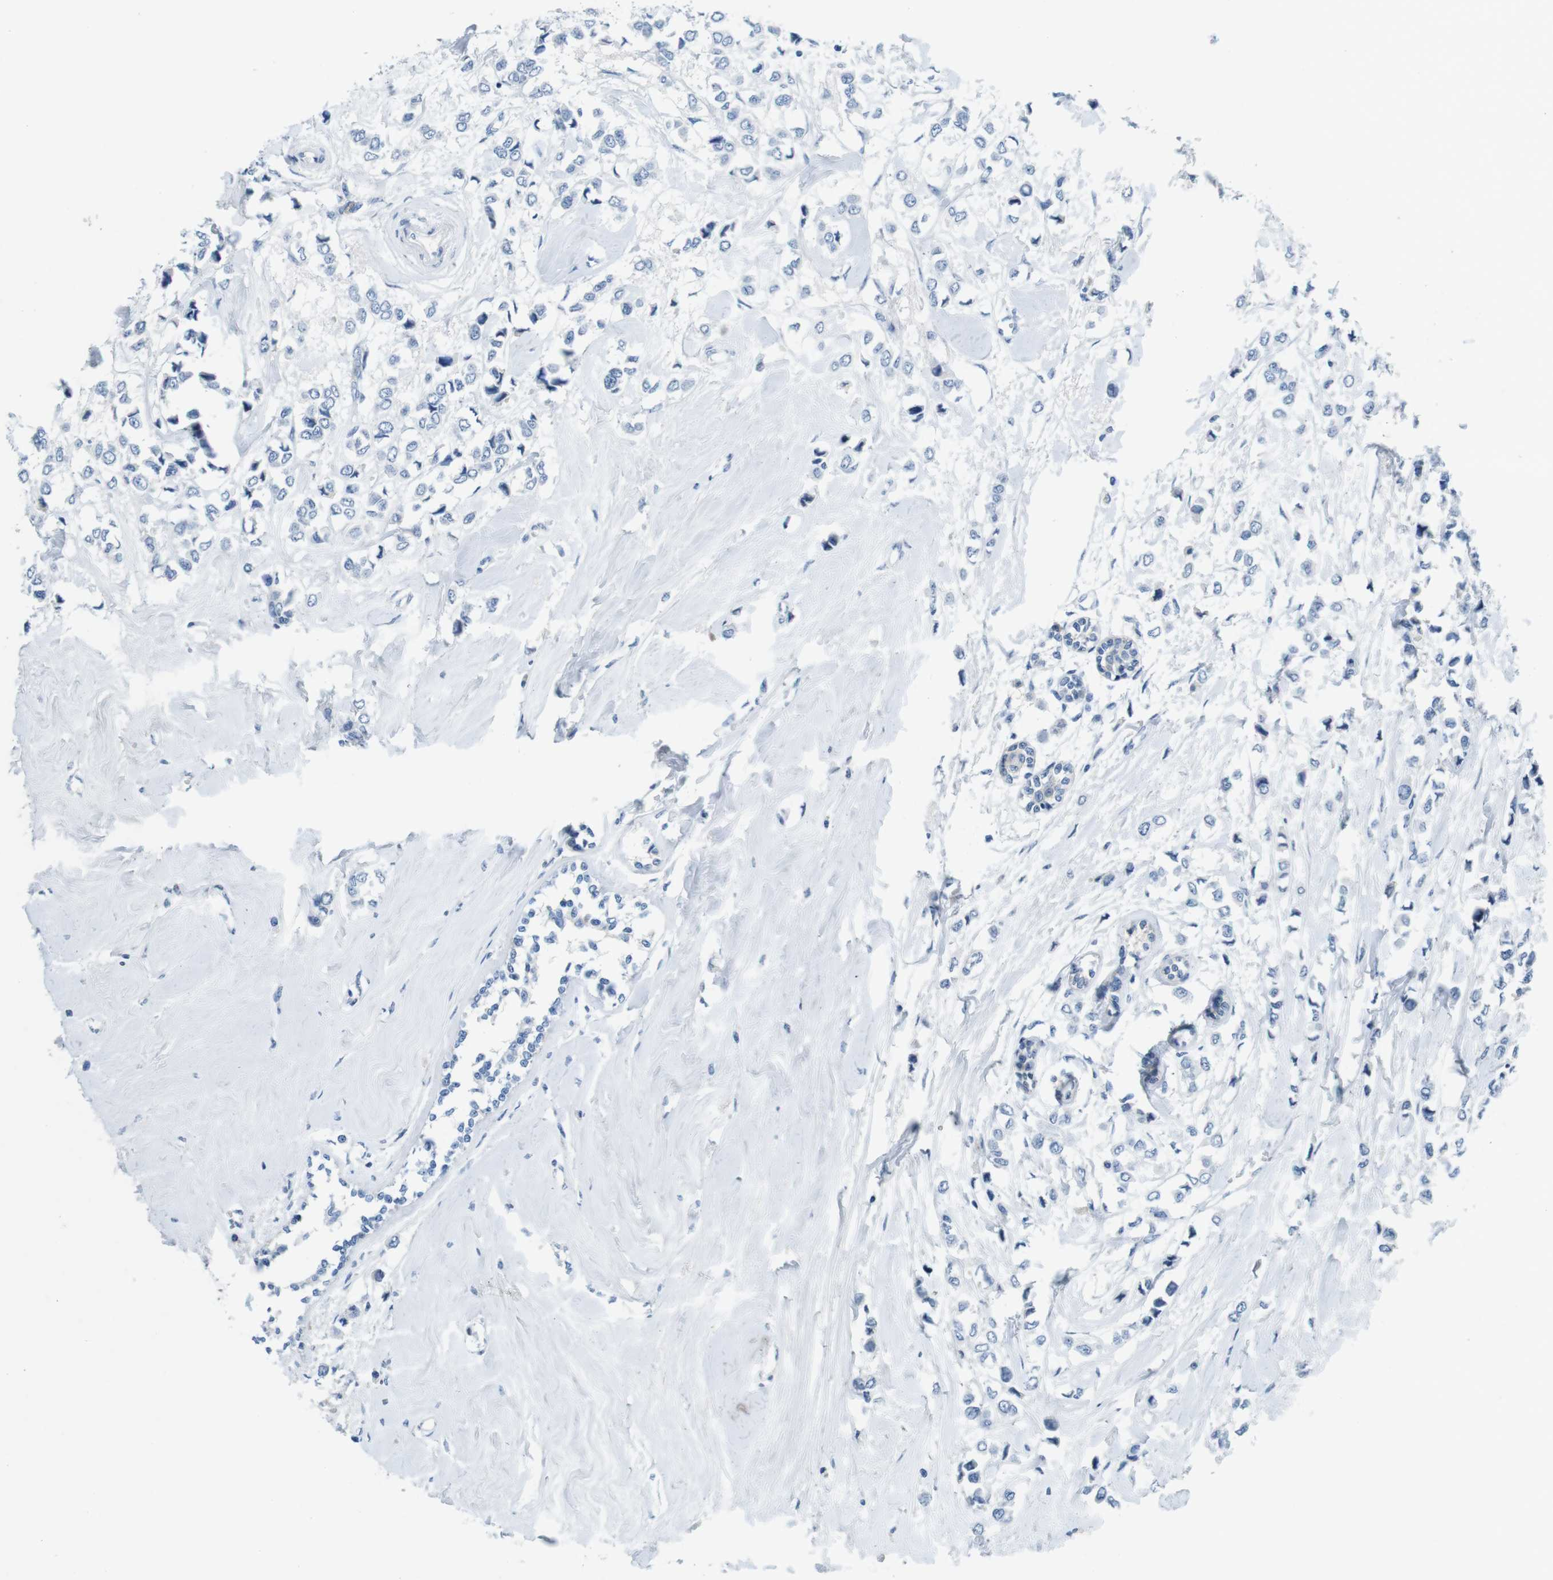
{"staining": {"intensity": "negative", "quantity": "none", "location": "none"}, "tissue": "breast cancer", "cell_type": "Tumor cells", "image_type": "cancer", "snomed": [{"axis": "morphology", "description": "Lobular carcinoma"}, {"axis": "topography", "description": "Breast"}], "caption": "Immunohistochemistry photomicrograph of neoplastic tissue: breast cancer stained with DAB displays no significant protein expression in tumor cells.", "gene": "IGHD", "patient": {"sex": "female", "age": 51}}